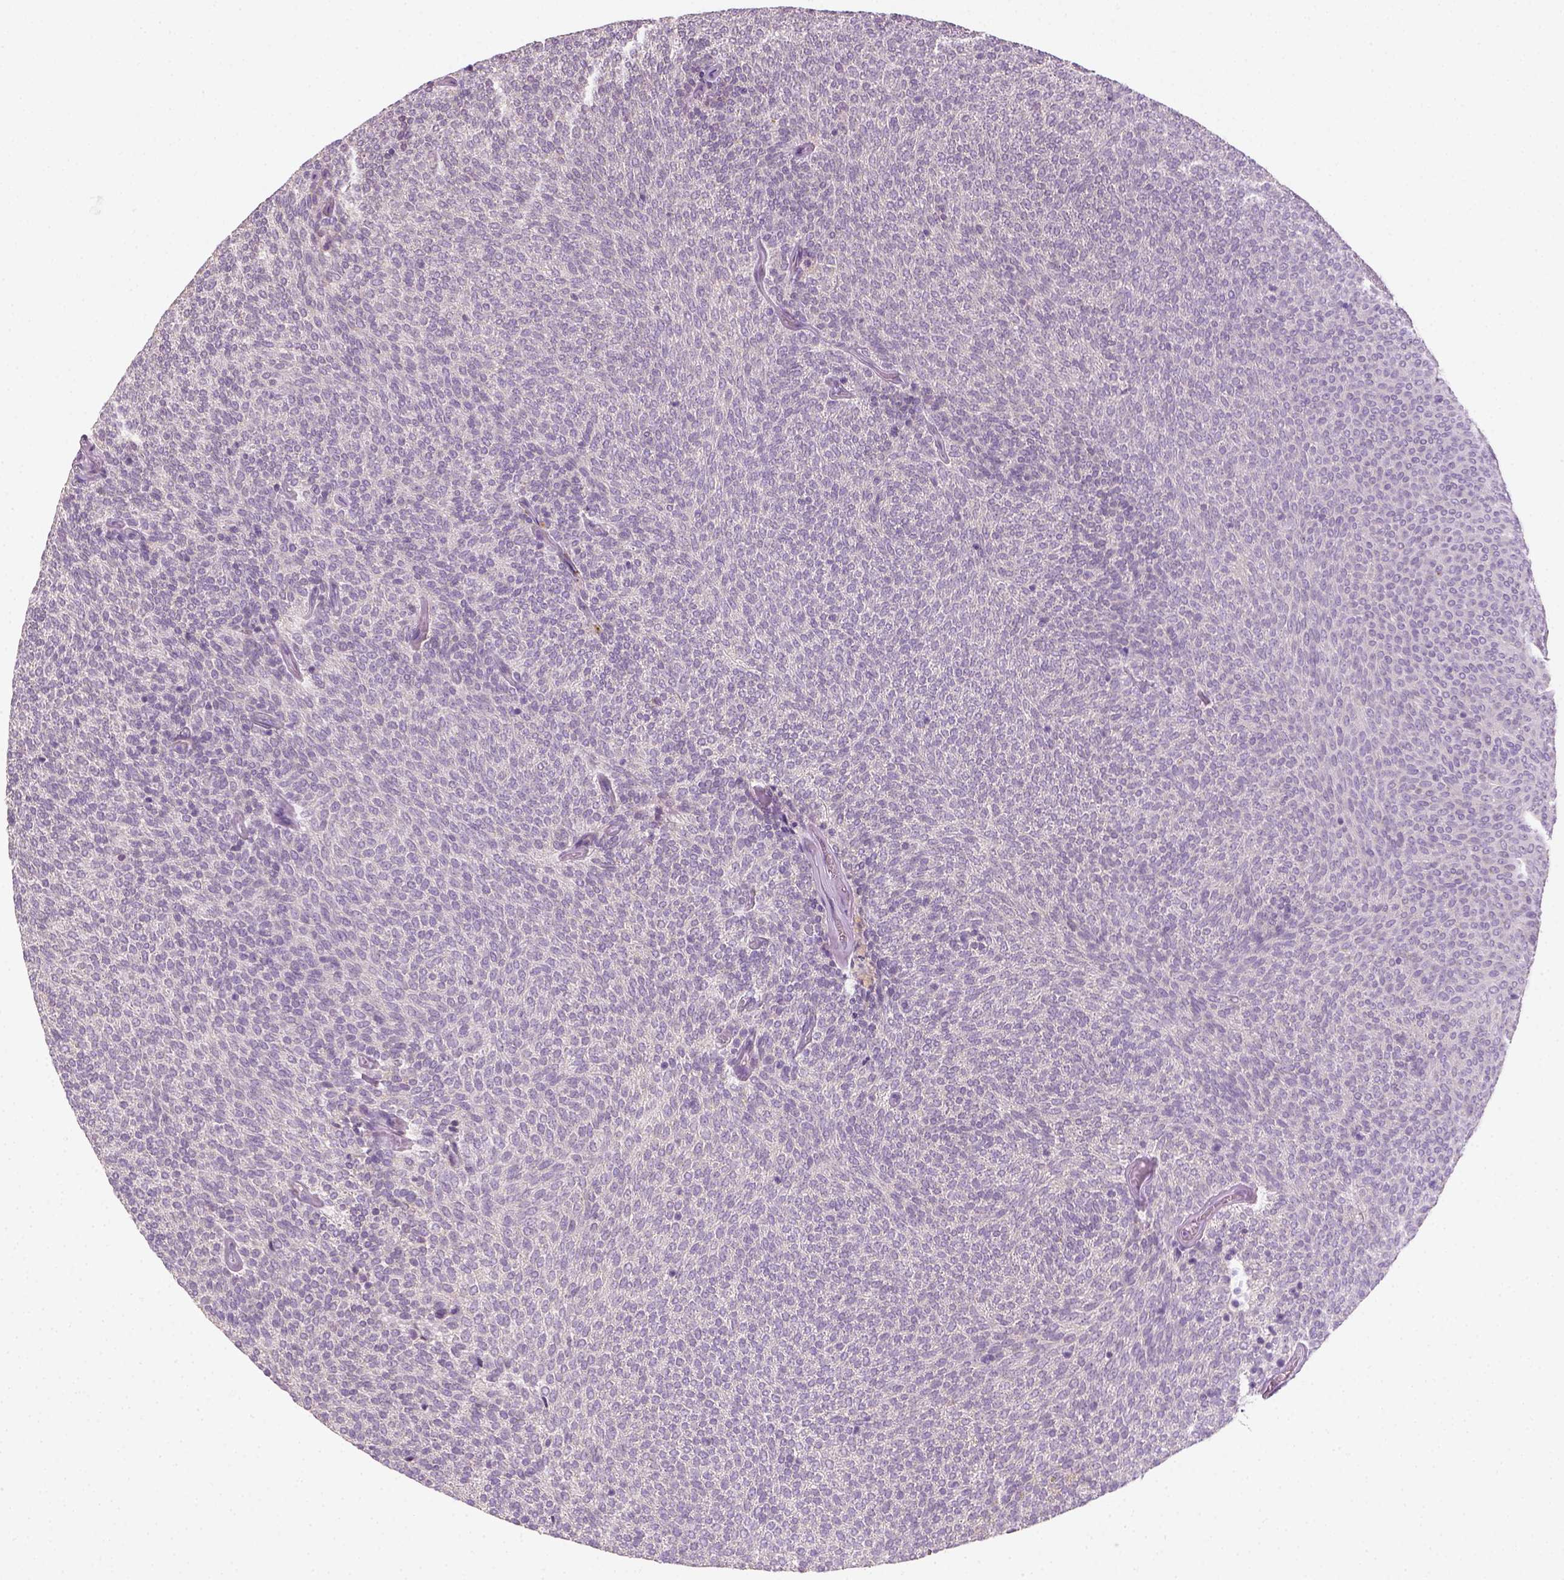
{"staining": {"intensity": "negative", "quantity": "none", "location": "none"}, "tissue": "urothelial cancer", "cell_type": "Tumor cells", "image_type": "cancer", "snomed": [{"axis": "morphology", "description": "Urothelial carcinoma, Low grade"}, {"axis": "topography", "description": "Urinary bladder"}], "caption": "Immunohistochemistry micrograph of neoplastic tissue: human urothelial carcinoma (low-grade) stained with DAB exhibits no significant protein staining in tumor cells.", "gene": "FAM163B", "patient": {"sex": "male", "age": 77}}